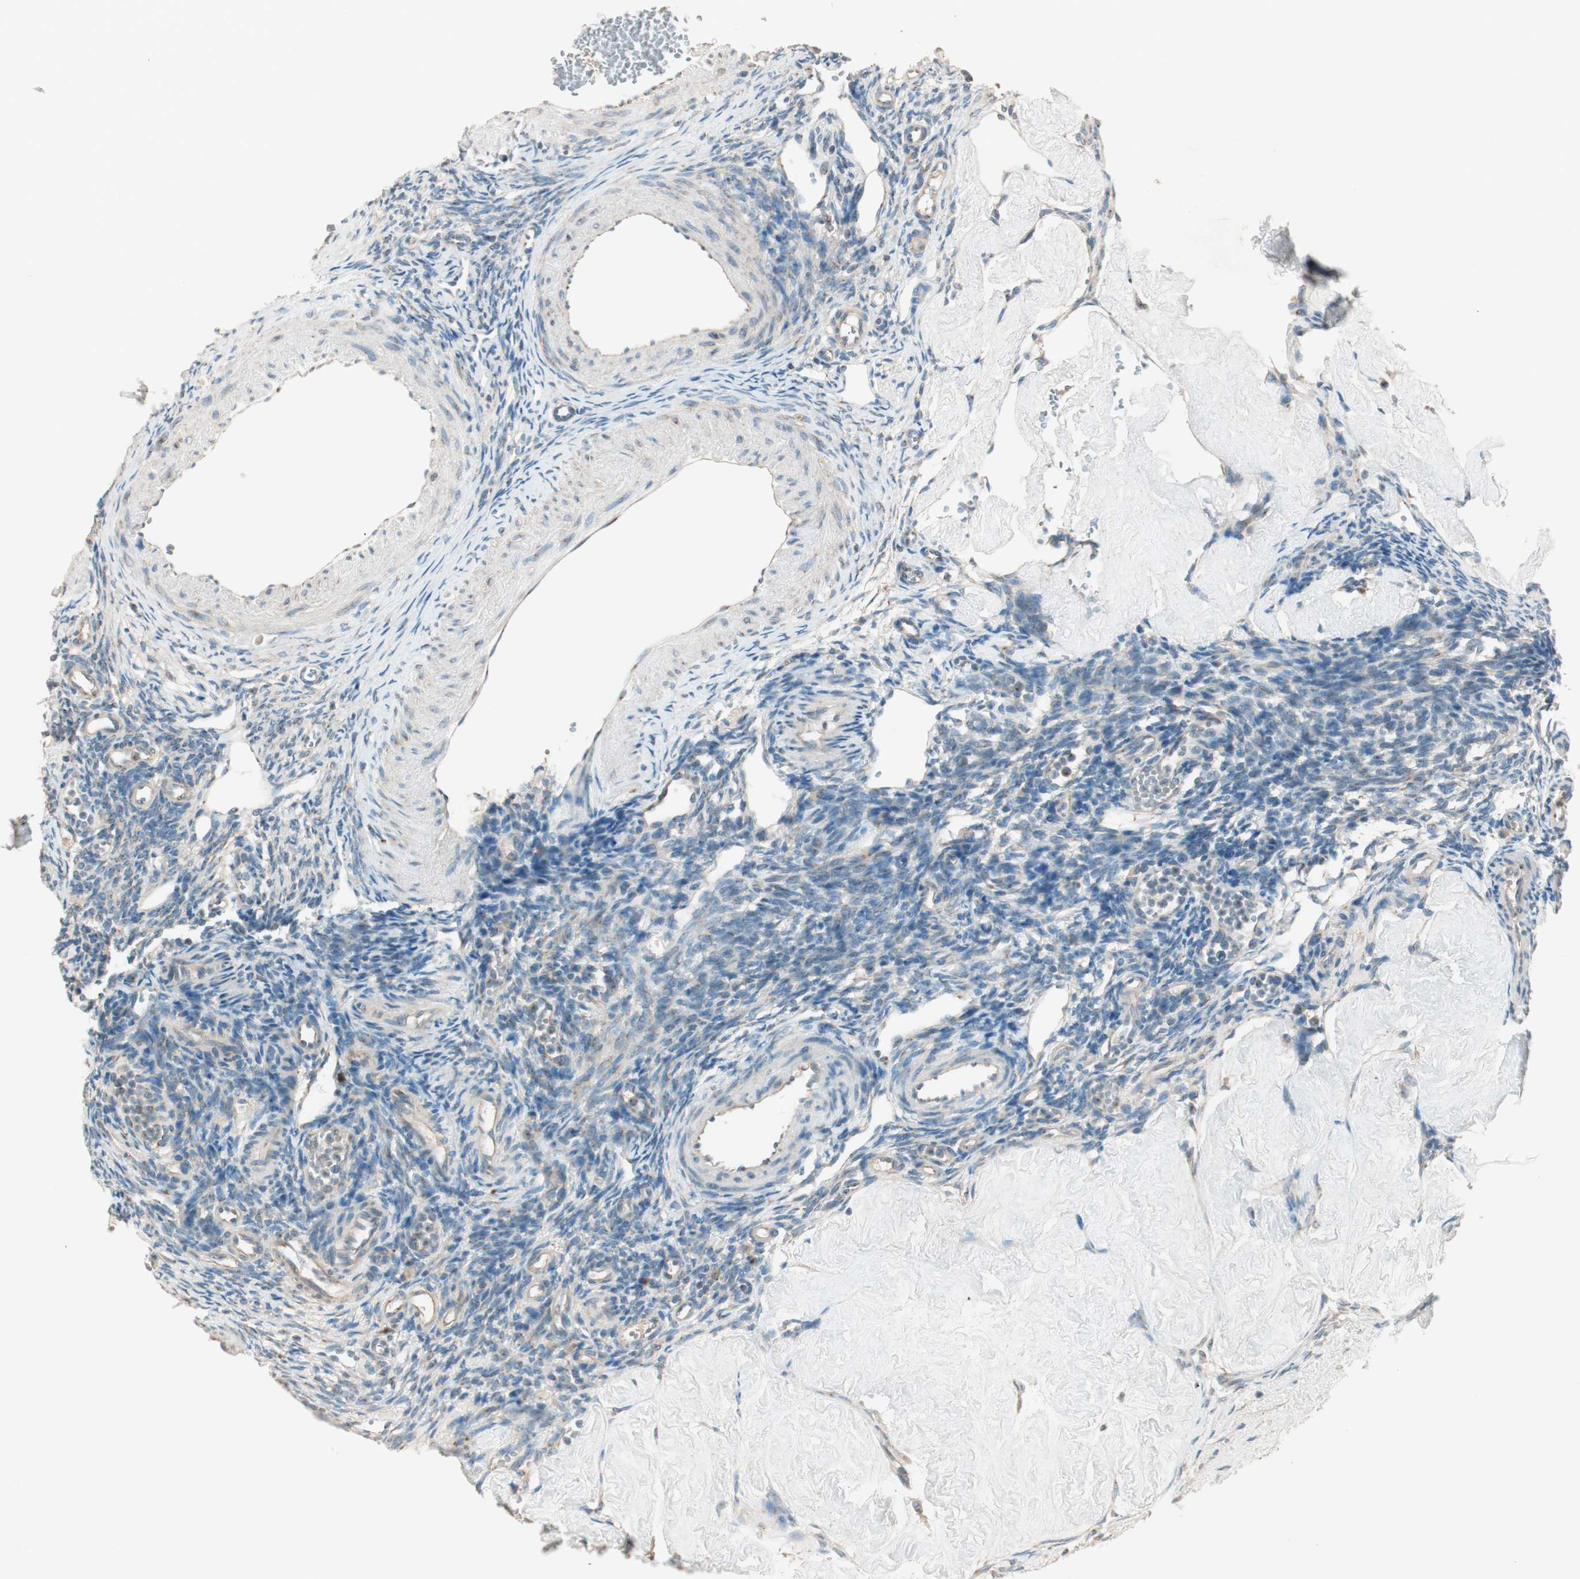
{"staining": {"intensity": "negative", "quantity": "none", "location": "none"}, "tissue": "ovary", "cell_type": "Follicle cells", "image_type": "normal", "snomed": [{"axis": "morphology", "description": "Normal tissue, NOS"}, {"axis": "topography", "description": "Ovary"}], "caption": "DAB immunohistochemical staining of unremarkable ovary displays no significant staining in follicle cells. The staining was performed using DAB to visualize the protein expression in brown, while the nuclei were stained in blue with hematoxylin (Magnification: 20x).", "gene": "SEC16A", "patient": {"sex": "female", "age": 33}}